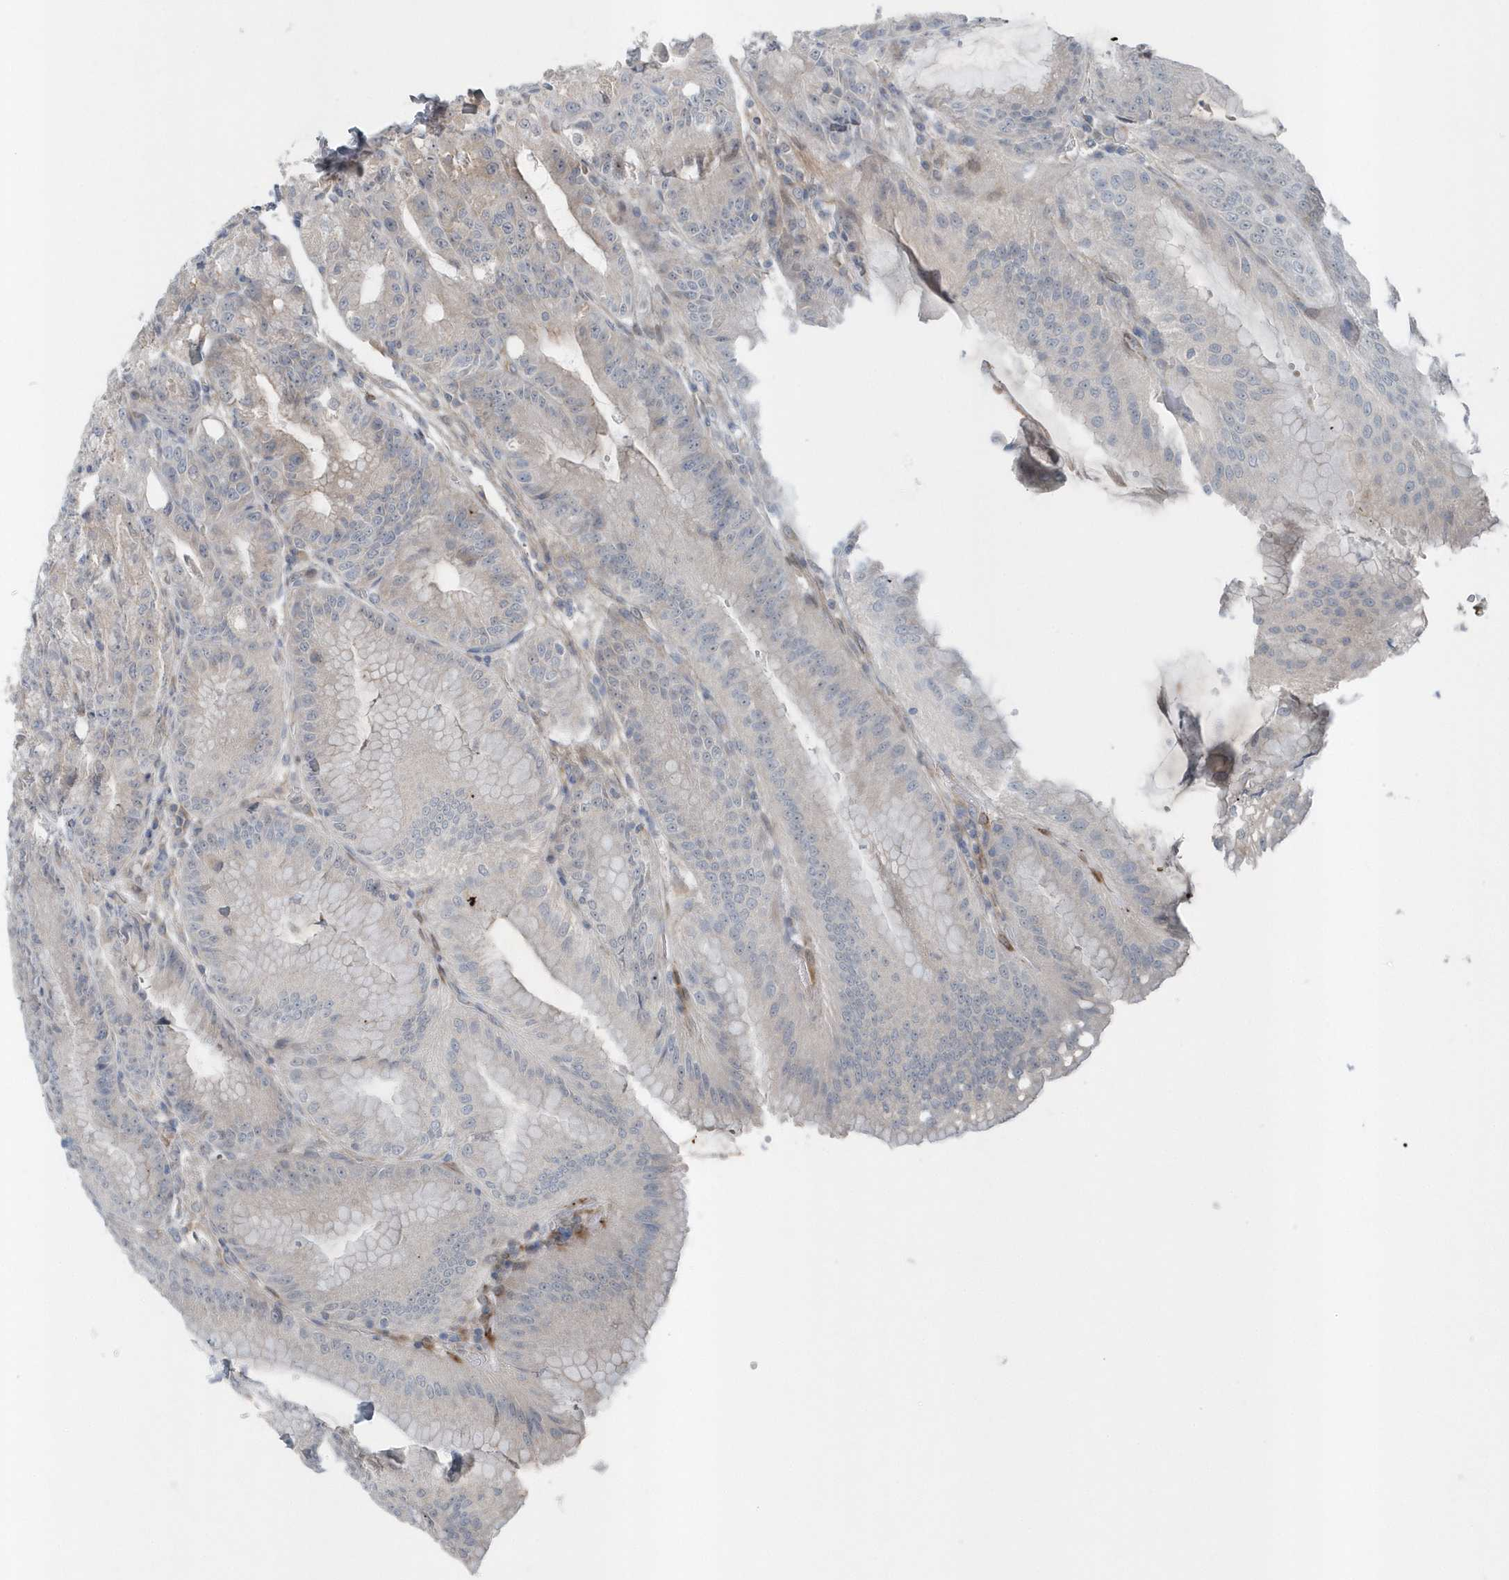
{"staining": {"intensity": "weak", "quantity": "<25%", "location": "cytoplasmic/membranous"}, "tissue": "stomach", "cell_type": "Glandular cells", "image_type": "normal", "snomed": [{"axis": "morphology", "description": "Normal tissue, NOS"}, {"axis": "topography", "description": "Stomach, upper"}, {"axis": "topography", "description": "Stomach, lower"}], "caption": "The photomicrograph exhibits no staining of glandular cells in benign stomach.", "gene": "MCC", "patient": {"sex": "male", "age": 71}}